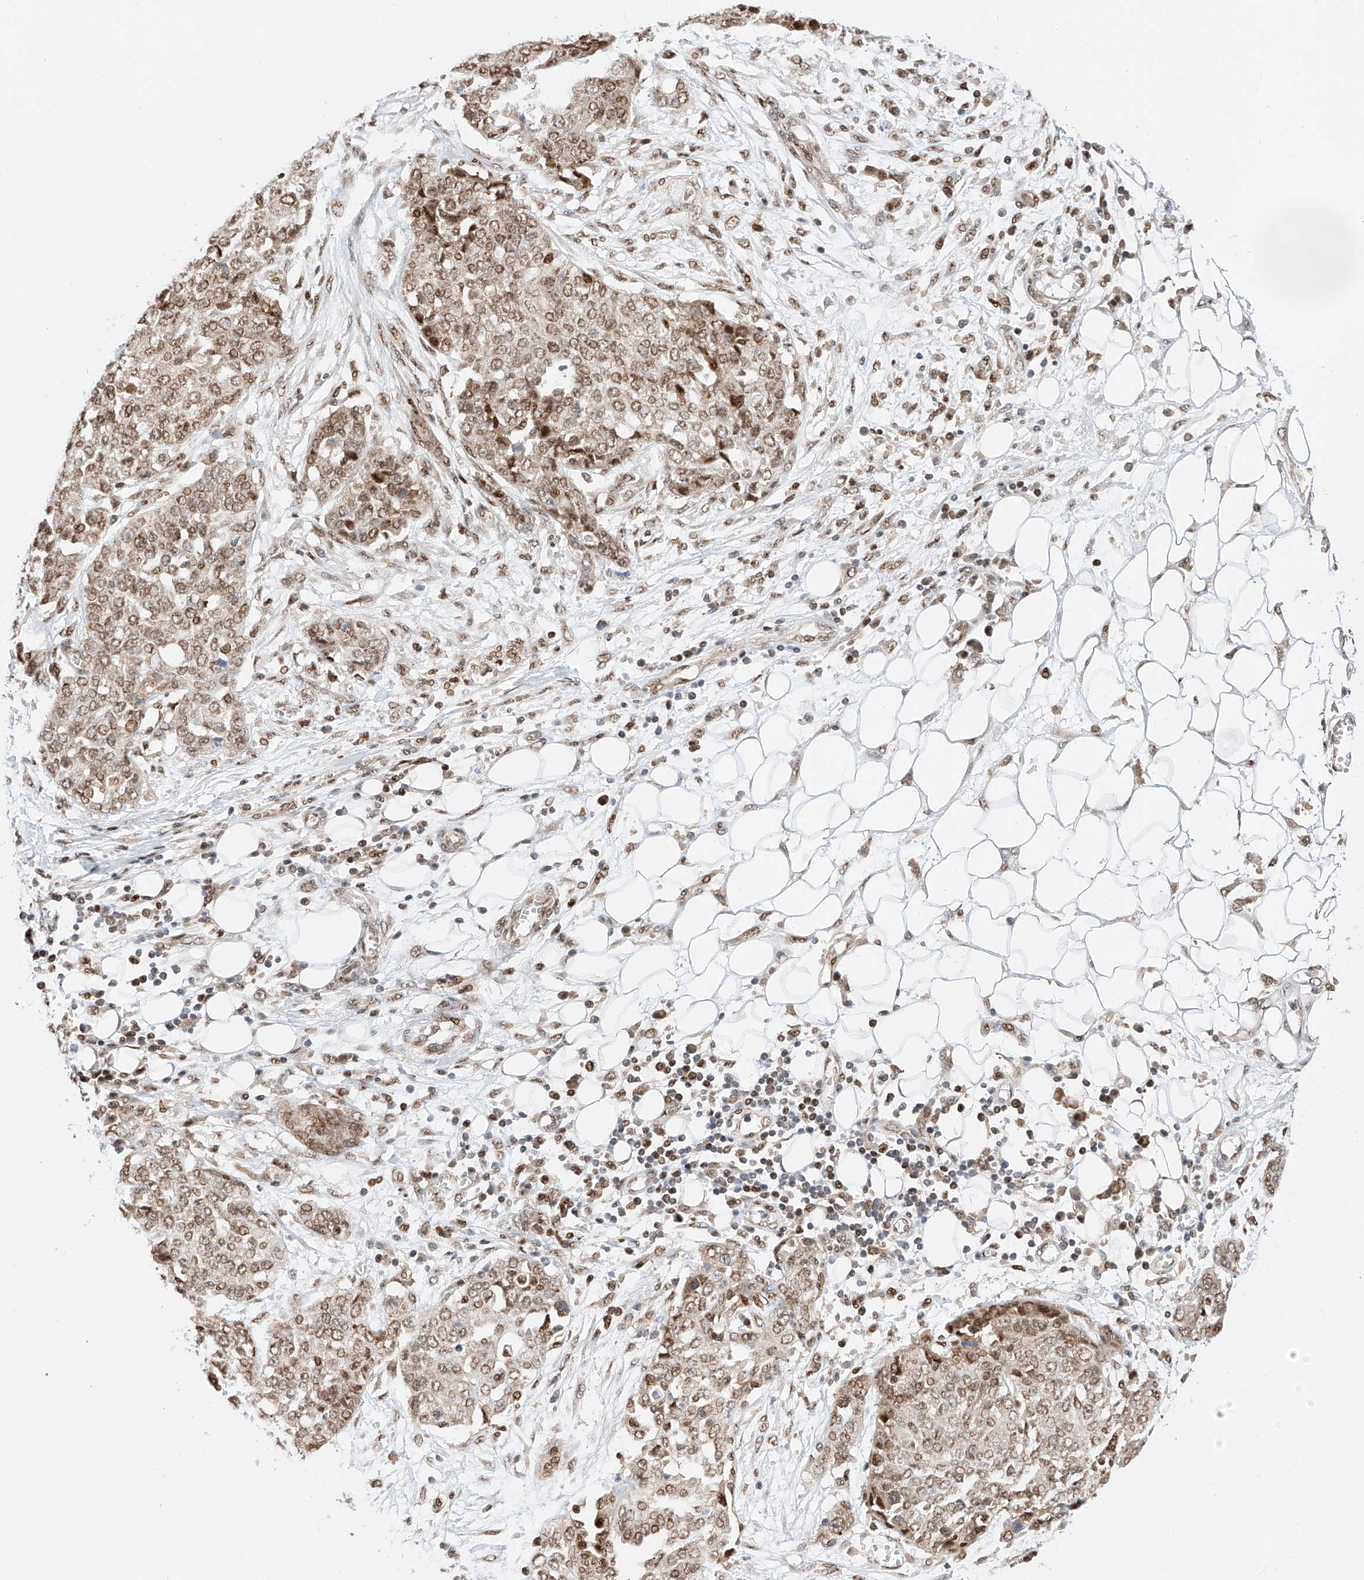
{"staining": {"intensity": "moderate", "quantity": ">75%", "location": "nuclear"}, "tissue": "ovarian cancer", "cell_type": "Tumor cells", "image_type": "cancer", "snomed": [{"axis": "morphology", "description": "Cystadenocarcinoma, serous, NOS"}, {"axis": "topography", "description": "Soft tissue"}, {"axis": "topography", "description": "Ovary"}], "caption": "DAB (3,3'-diaminobenzidine) immunohistochemical staining of human serous cystadenocarcinoma (ovarian) shows moderate nuclear protein expression in approximately >75% of tumor cells. The staining was performed using DAB (3,3'-diaminobenzidine) to visualize the protein expression in brown, while the nuclei were stained in blue with hematoxylin (Magnification: 20x).", "gene": "HDAC9", "patient": {"sex": "female", "age": 57}}